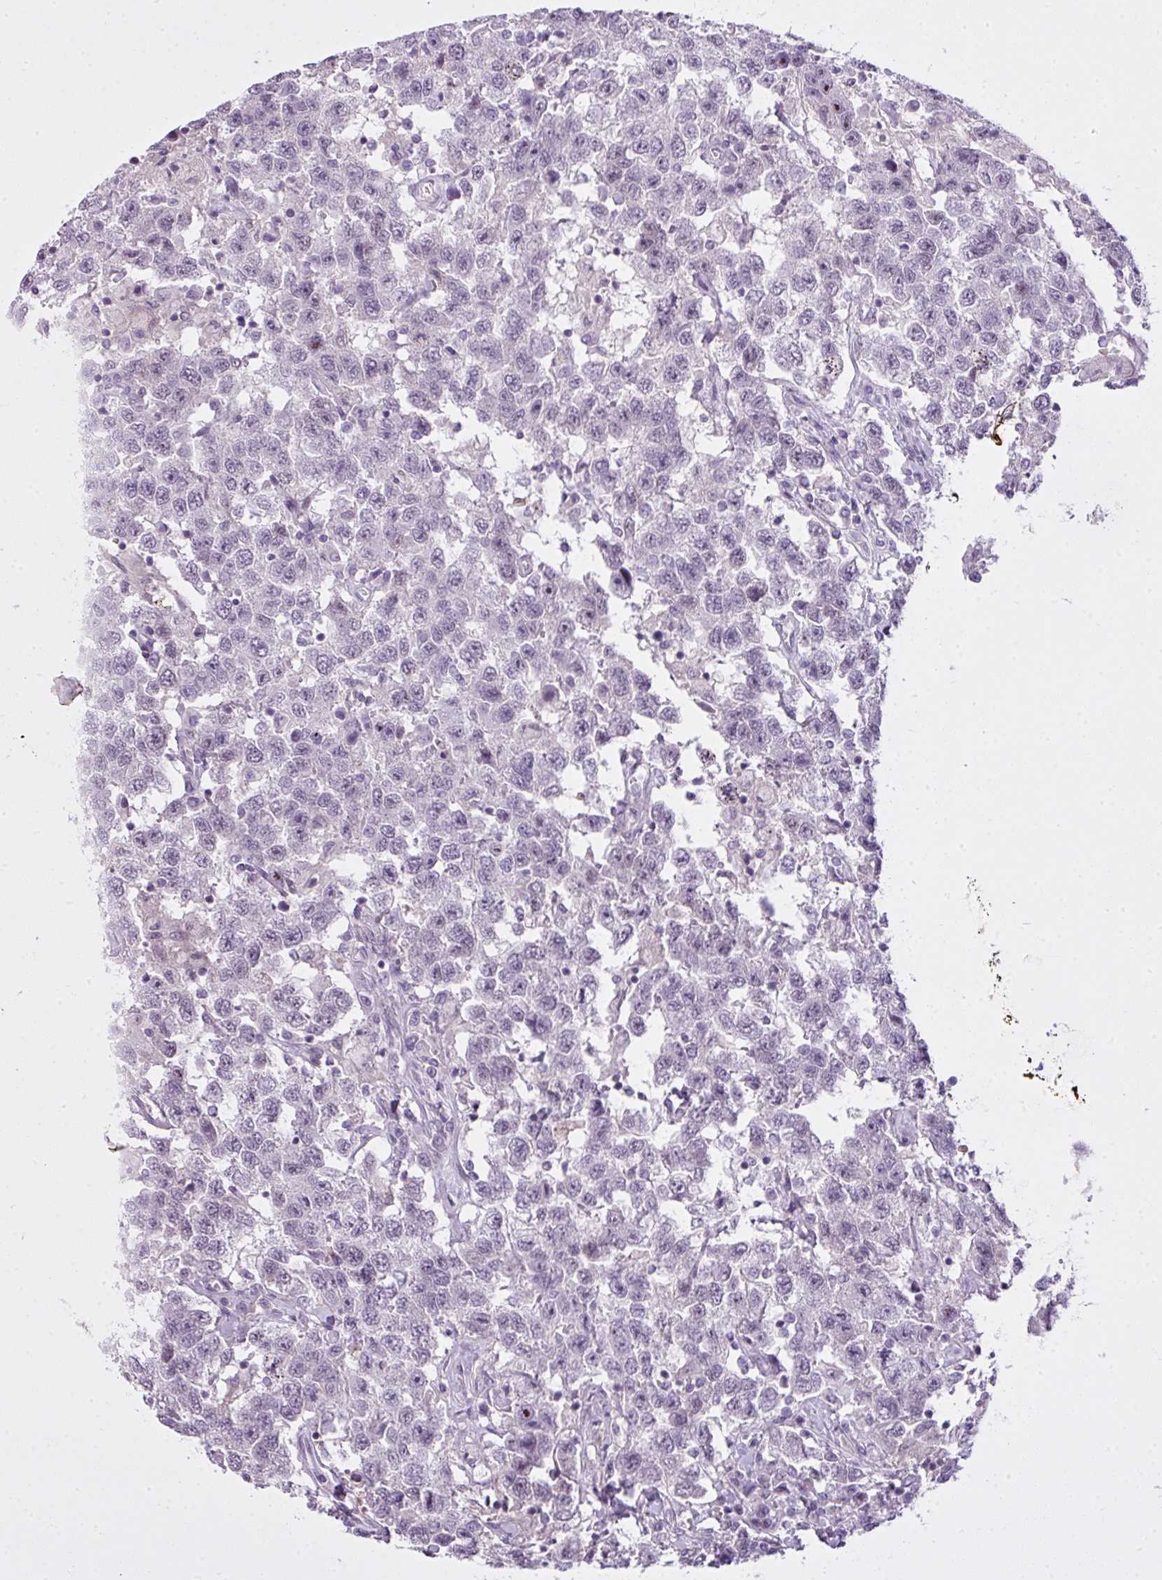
{"staining": {"intensity": "negative", "quantity": "none", "location": "none"}, "tissue": "testis cancer", "cell_type": "Tumor cells", "image_type": "cancer", "snomed": [{"axis": "morphology", "description": "Seminoma, NOS"}, {"axis": "topography", "description": "Testis"}], "caption": "Protein analysis of testis cancer demonstrates no significant expression in tumor cells.", "gene": "ZNF688", "patient": {"sex": "male", "age": 41}}